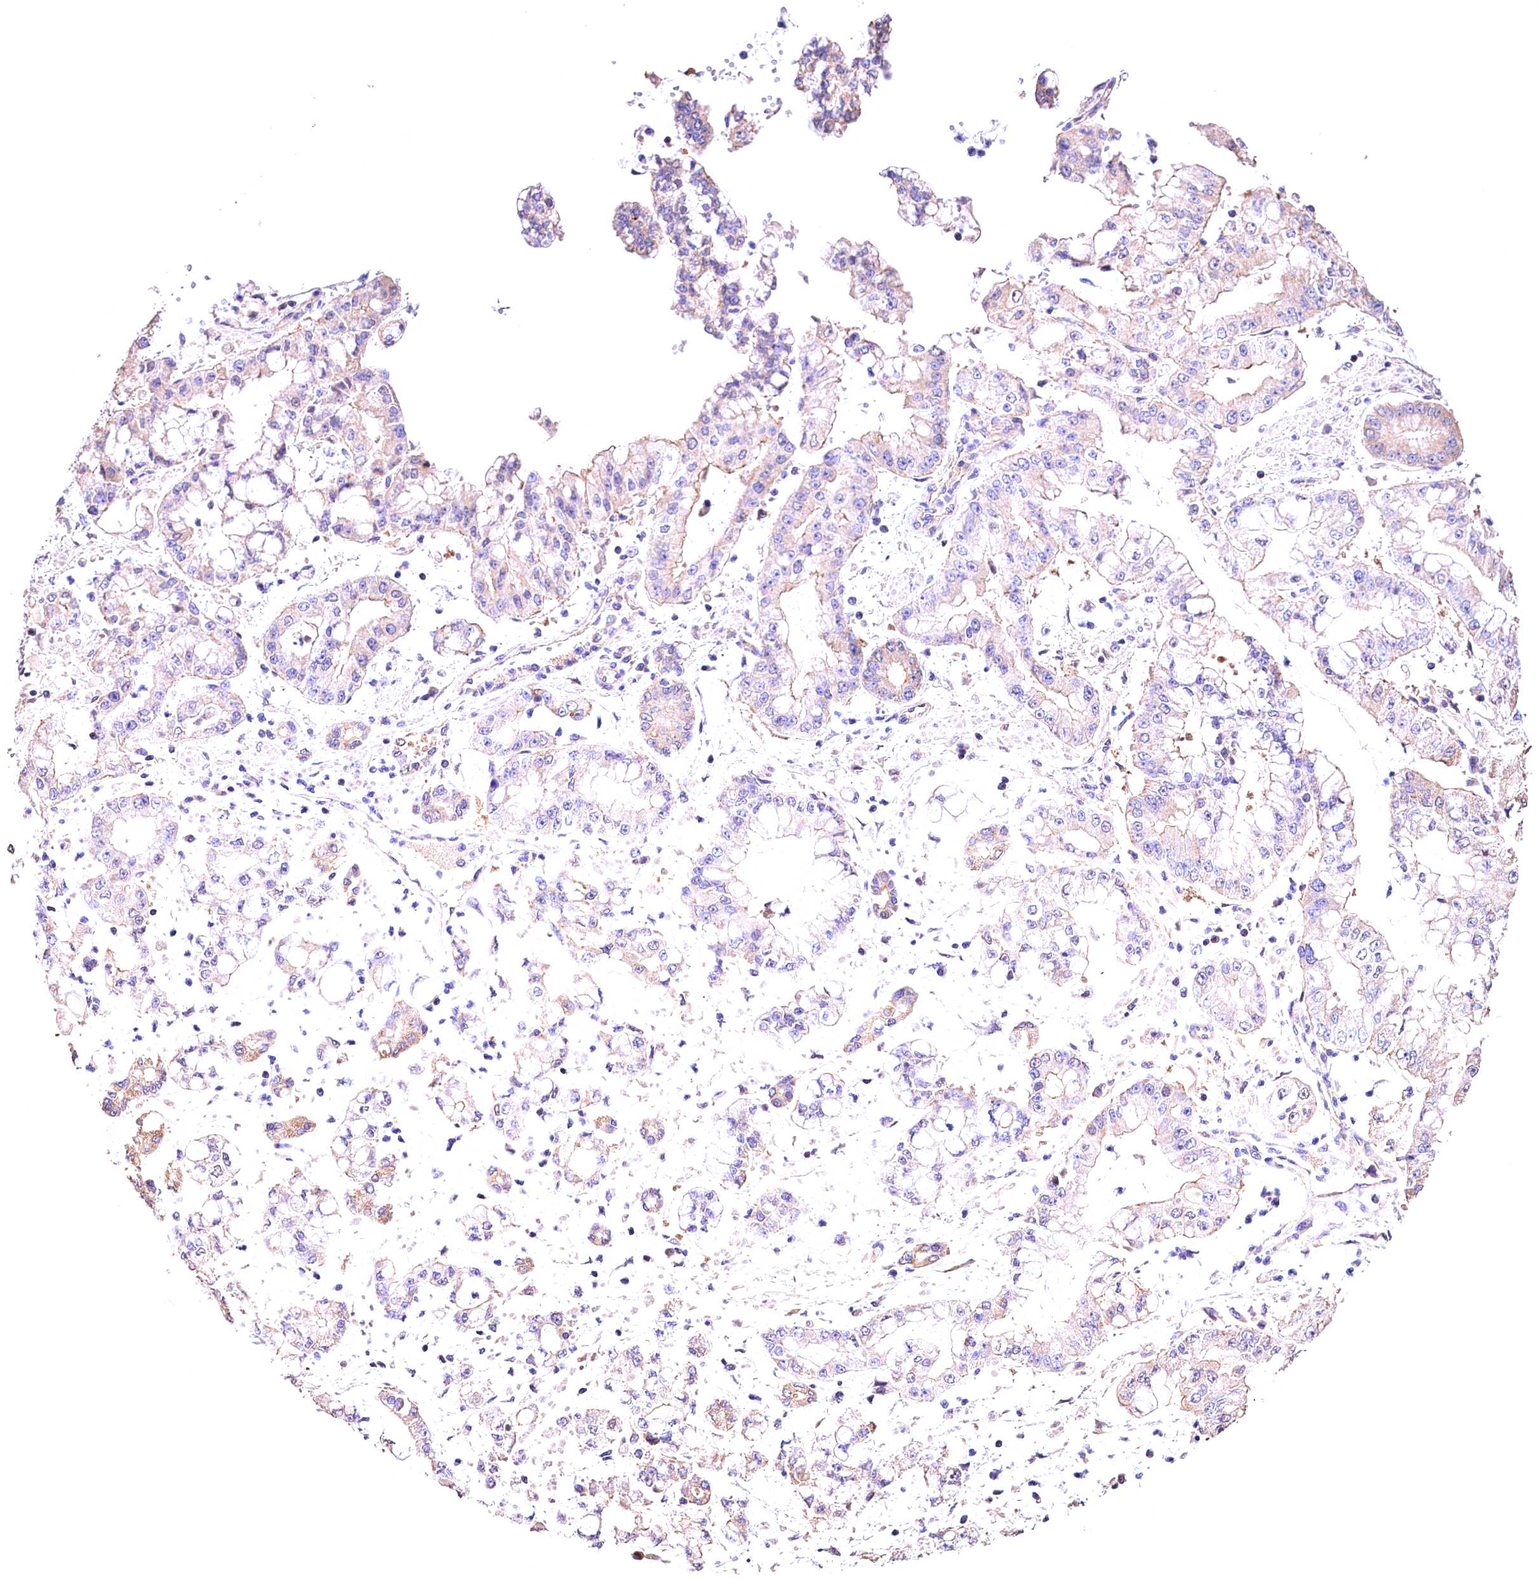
{"staining": {"intensity": "weak", "quantity": "<25%", "location": "cytoplasmic/membranous"}, "tissue": "stomach cancer", "cell_type": "Tumor cells", "image_type": "cancer", "snomed": [{"axis": "morphology", "description": "Adenocarcinoma, NOS"}, {"axis": "topography", "description": "Stomach"}], "caption": "Stomach cancer was stained to show a protein in brown. There is no significant expression in tumor cells. (DAB (3,3'-diaminobenzidine) immunohistochemistry (IHC) with hematoxylin counter stain).", "gene": "OAS3", "patient": {"sex": "male", "age": 76}}